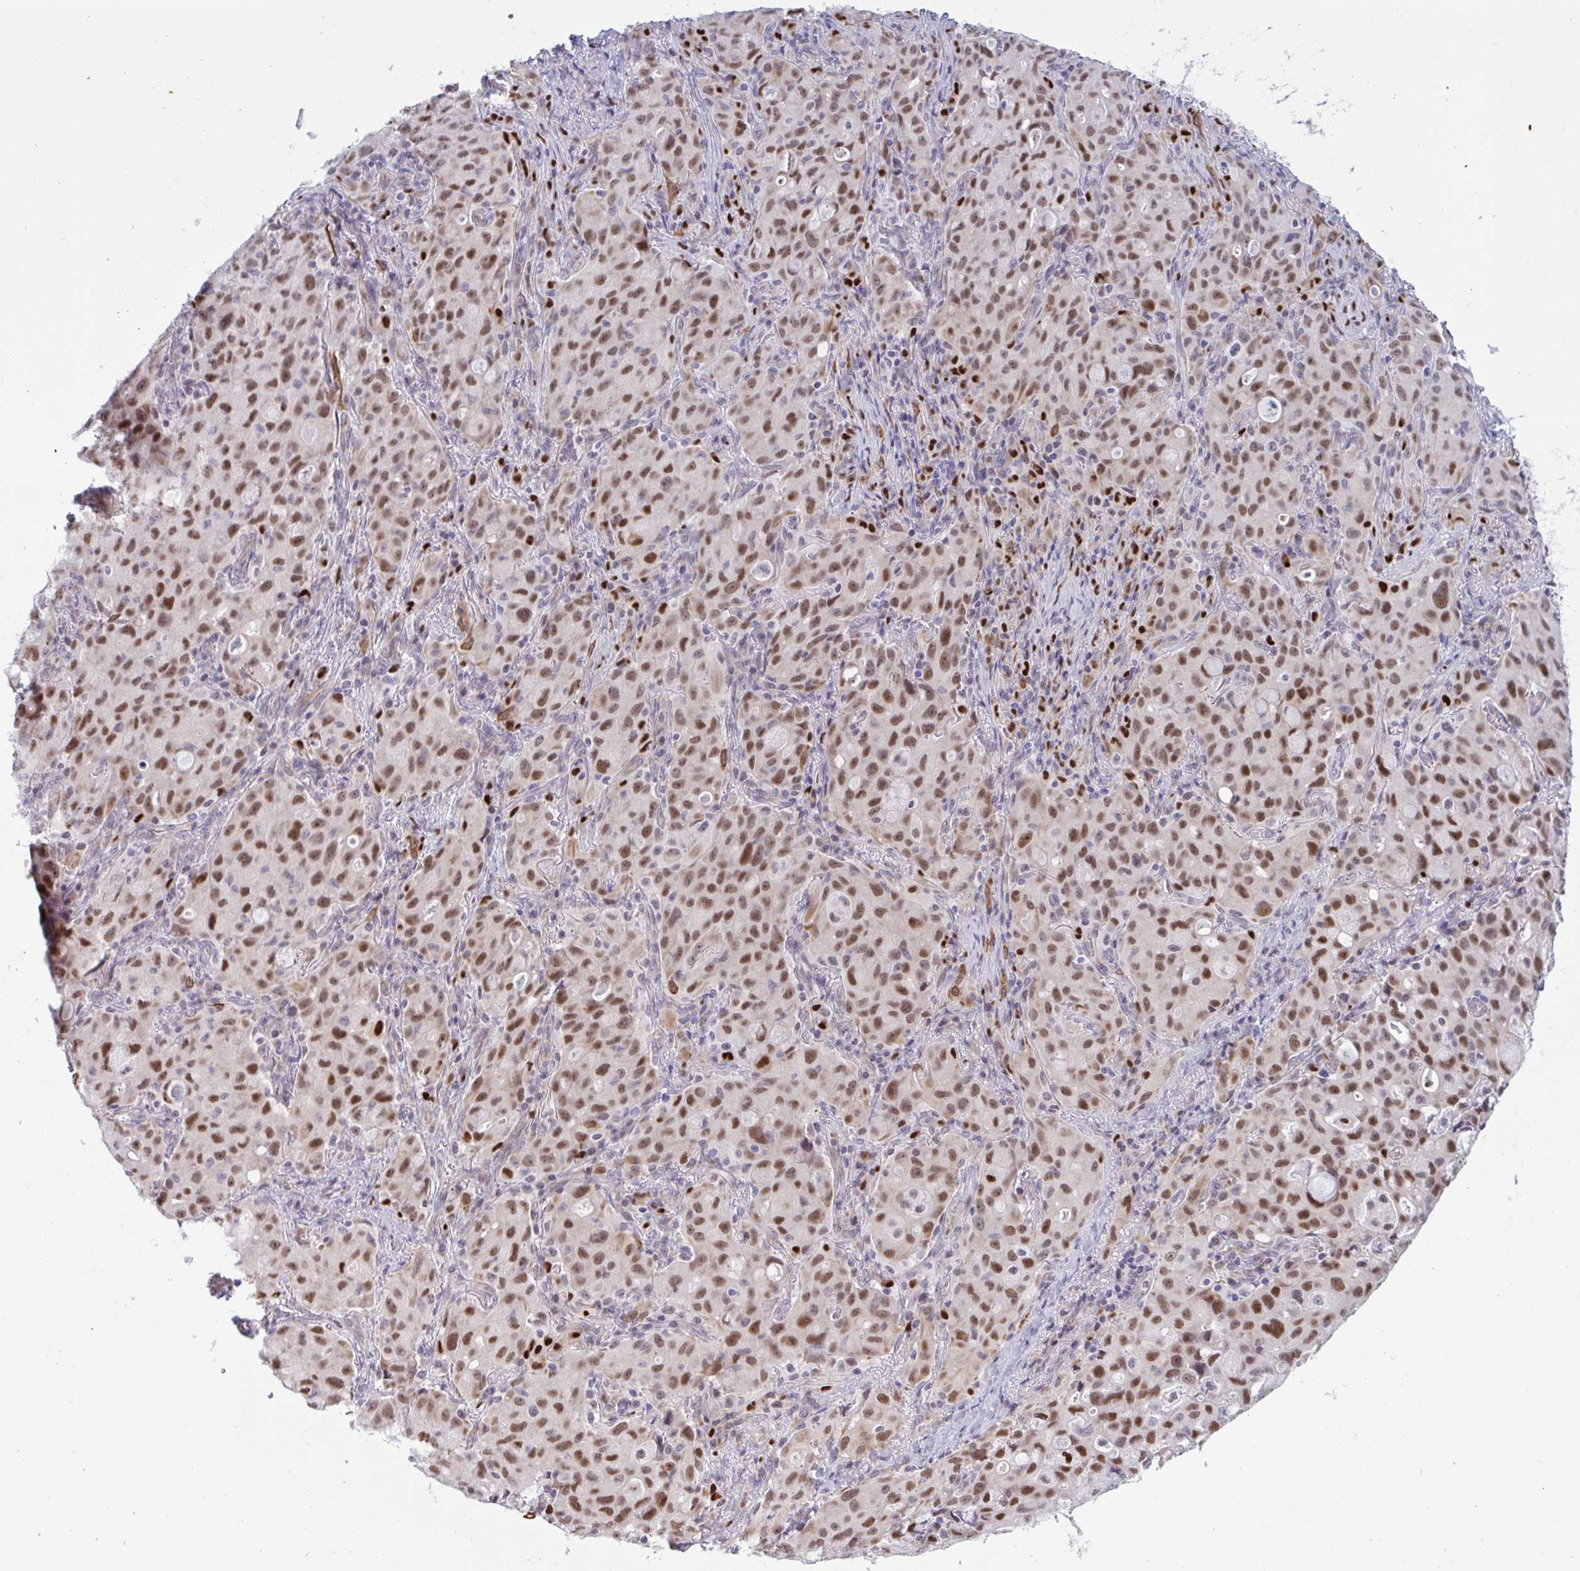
{"staining": {"intensity": "moderate", "quantity": ">75%", "location": "nuclear"}, "tissue": "lung cancer", "cell_type": "Tumor cells", "image_type": "cancer", "snomed": [{"axis": "morphology", "description": "Adenocarcinoma, NOS"}, {"axis": "topography", "description": "Lung"}], "caption": "Protein staining by immunohistochemistry reveals moderate nuclear positivity in approximately >75% of tumor cells in lung cancer (adenocarcinoma). The staining is performed using DAB brown chromogen to label protein expression. The nuclei are counter-stained blue using hematoxylin.", "gene": "PRMT6", "patient": {"sex": "female", "age": 44}}